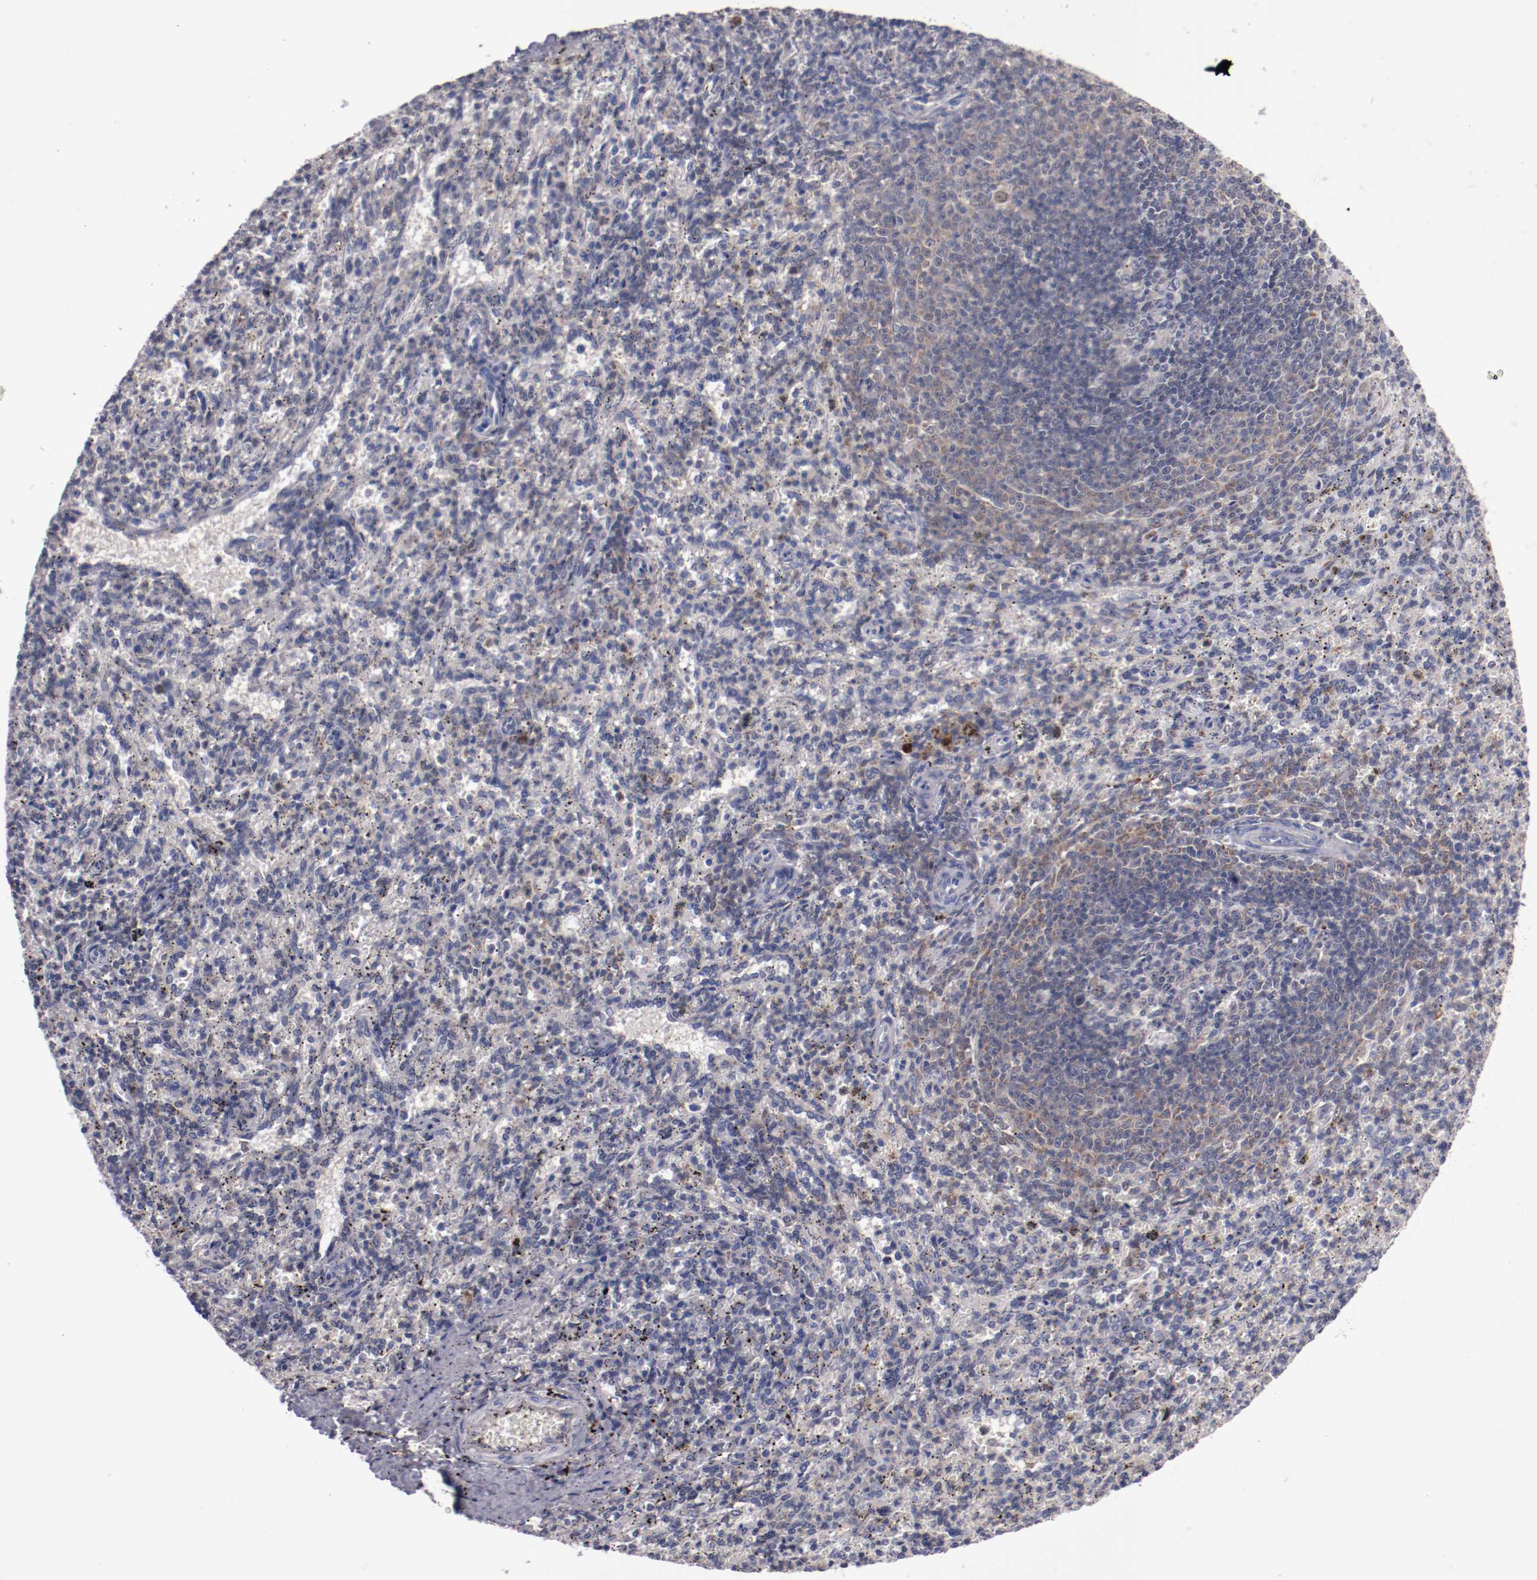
{"staining": {"intensity": "weak", "quantity": "<25%", "location": "cytoplasmic/membranous"}, "tissue": "spleen", "cell_type": "Cells in red pulp", "image_type": "normal", "snomed": [{"axis": "morphology", "description": "Normal tissue, NOS"}, {"axis": "topography", "description": "Spleen"}], "caption": "IHC image of normal spleen: spleen stained with DAB (3,3'-diaminobenzidine) displays no significant protein expression in cells in red pulp. The staining is performed using DAB (3,3'-diaminobenzidine) brown chromogen with nuclei counter-stained in using hematoxylin.", "gene": "FAM81A", "patient": {"sex": "female", "age": 10}}